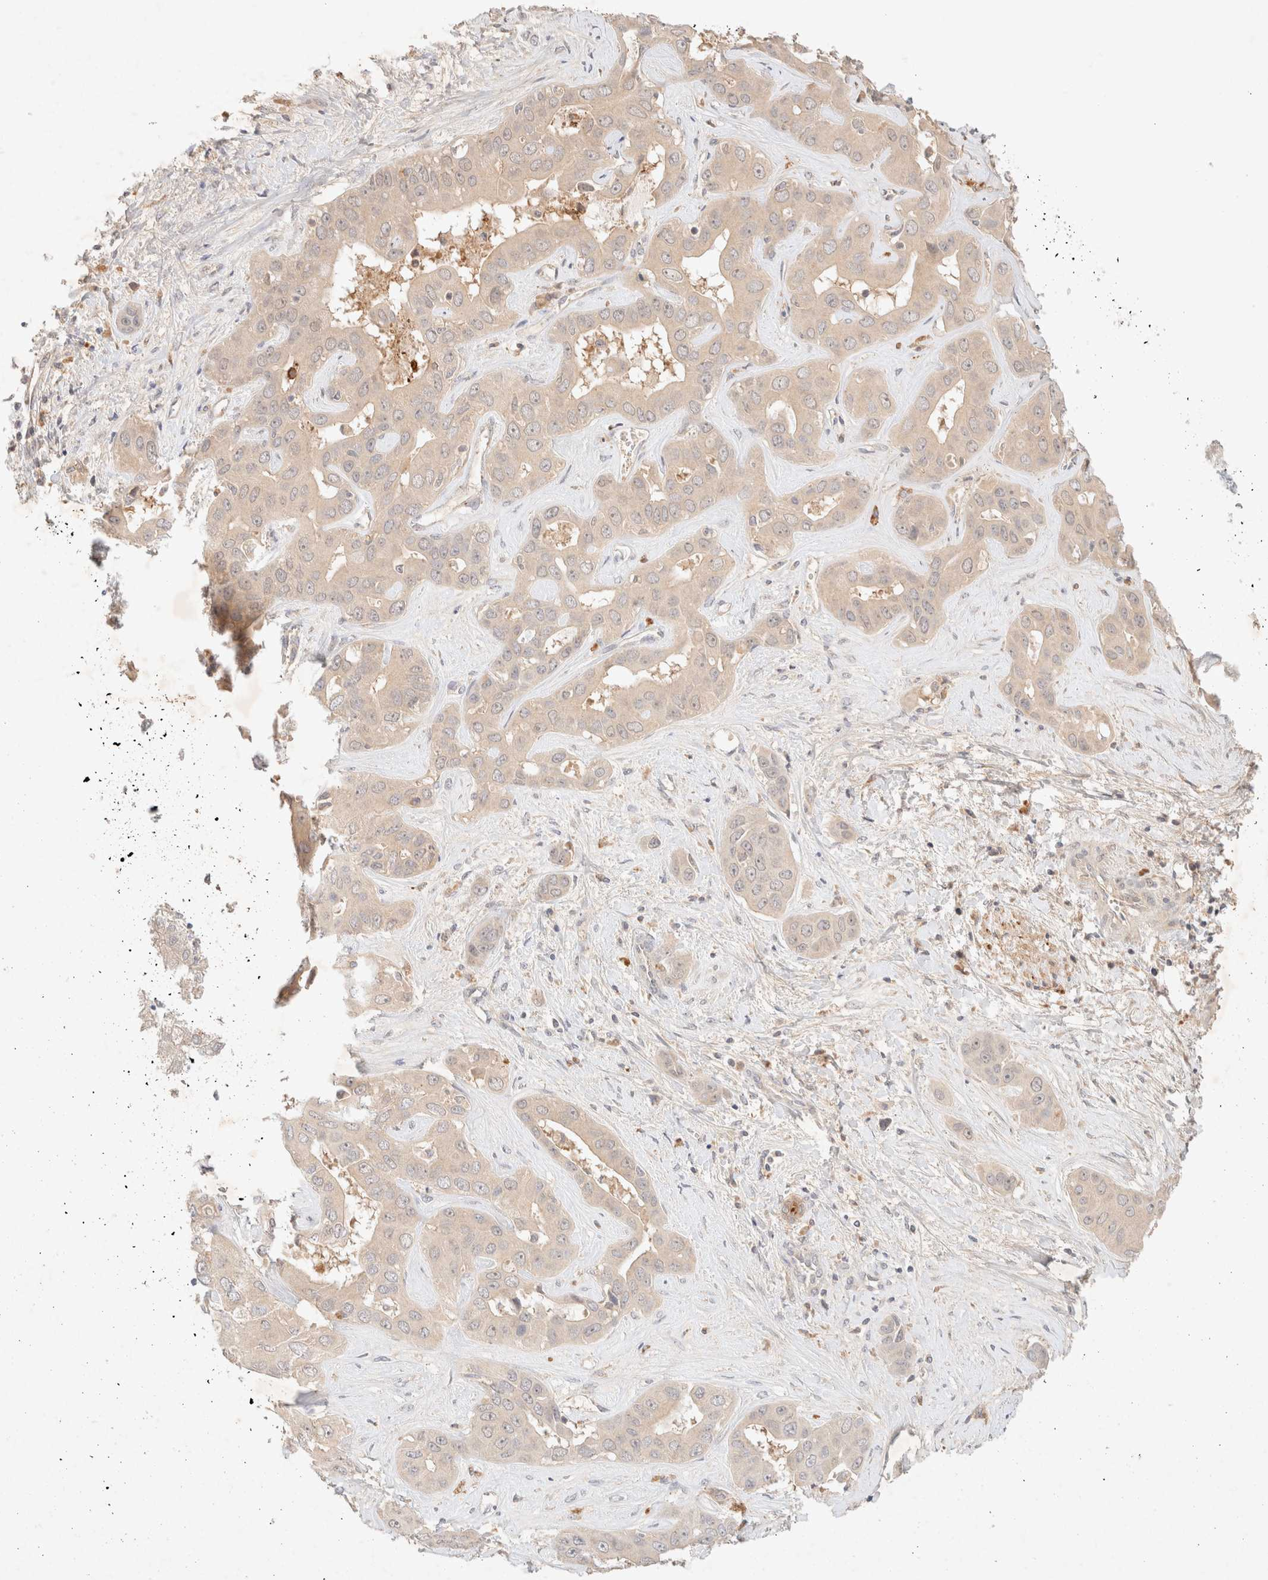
{"staining": {"intensity": "negative", "quantity": "none", "location": "none"}, "tissue": "liver cancer", "cell_type": "Tumor cells", "image_type": "cancer", "snomed": [{"axis": "morphology", "description": "Cholangiocarcinoma"}, {"axis": "topography", "description": "Liver"}], "caption": "Immunohistochemistry histopathology image of neoplastic tissue: human liver cancer stained with DAB (3,3'-diaminobenzidine) demonstrates no significant protein staining in tumor cells. The staining is performed using DAB (3,3'-diaminobenzidine) brown chromogen with nuclei counter-stained in using hematoxylin.", "gene": "SARM1", "patient": {"sex": "female", "age": 52}}